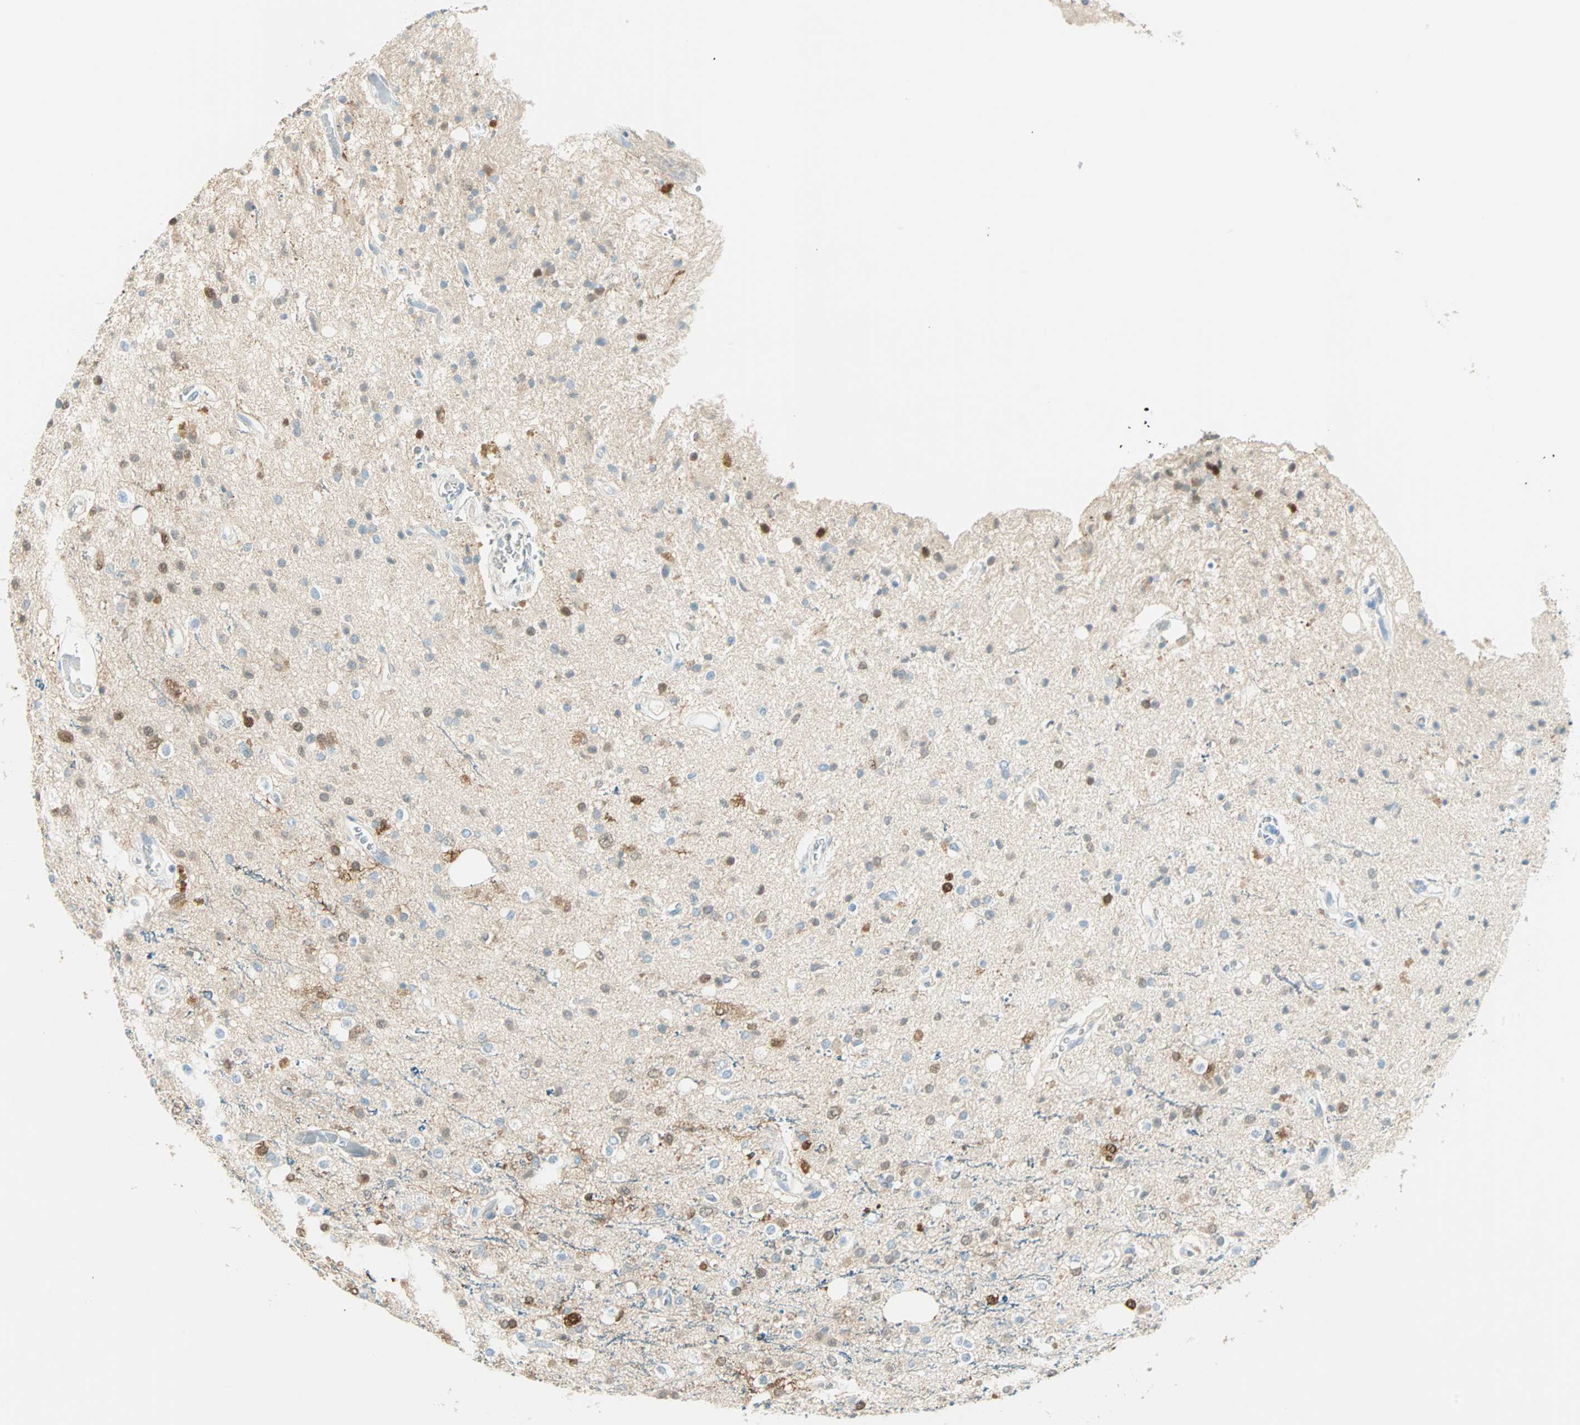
{"staining": {"intensity": "moderate", "quantity": "25%-75%", "location": "cytoplasmic/membranous,nuclear"}, "tissue": "glioma", "cell_type": "Tumor cells", "image_type": "cancer", "snomed": [{"axis": "morphology", "description": "Glioma, malignant, High grade"}, {"axis": "topography", "description": "Brain"}], "caption": "High-grade glioma (malignant) stained with a brown dye demonstrates moderate cytoplasmic/membranous and nuclear positive expression in approximately 25%-75% of tumor cells.", "gene": "S100A1", "patient": {"sex": "male", "age": 47}}